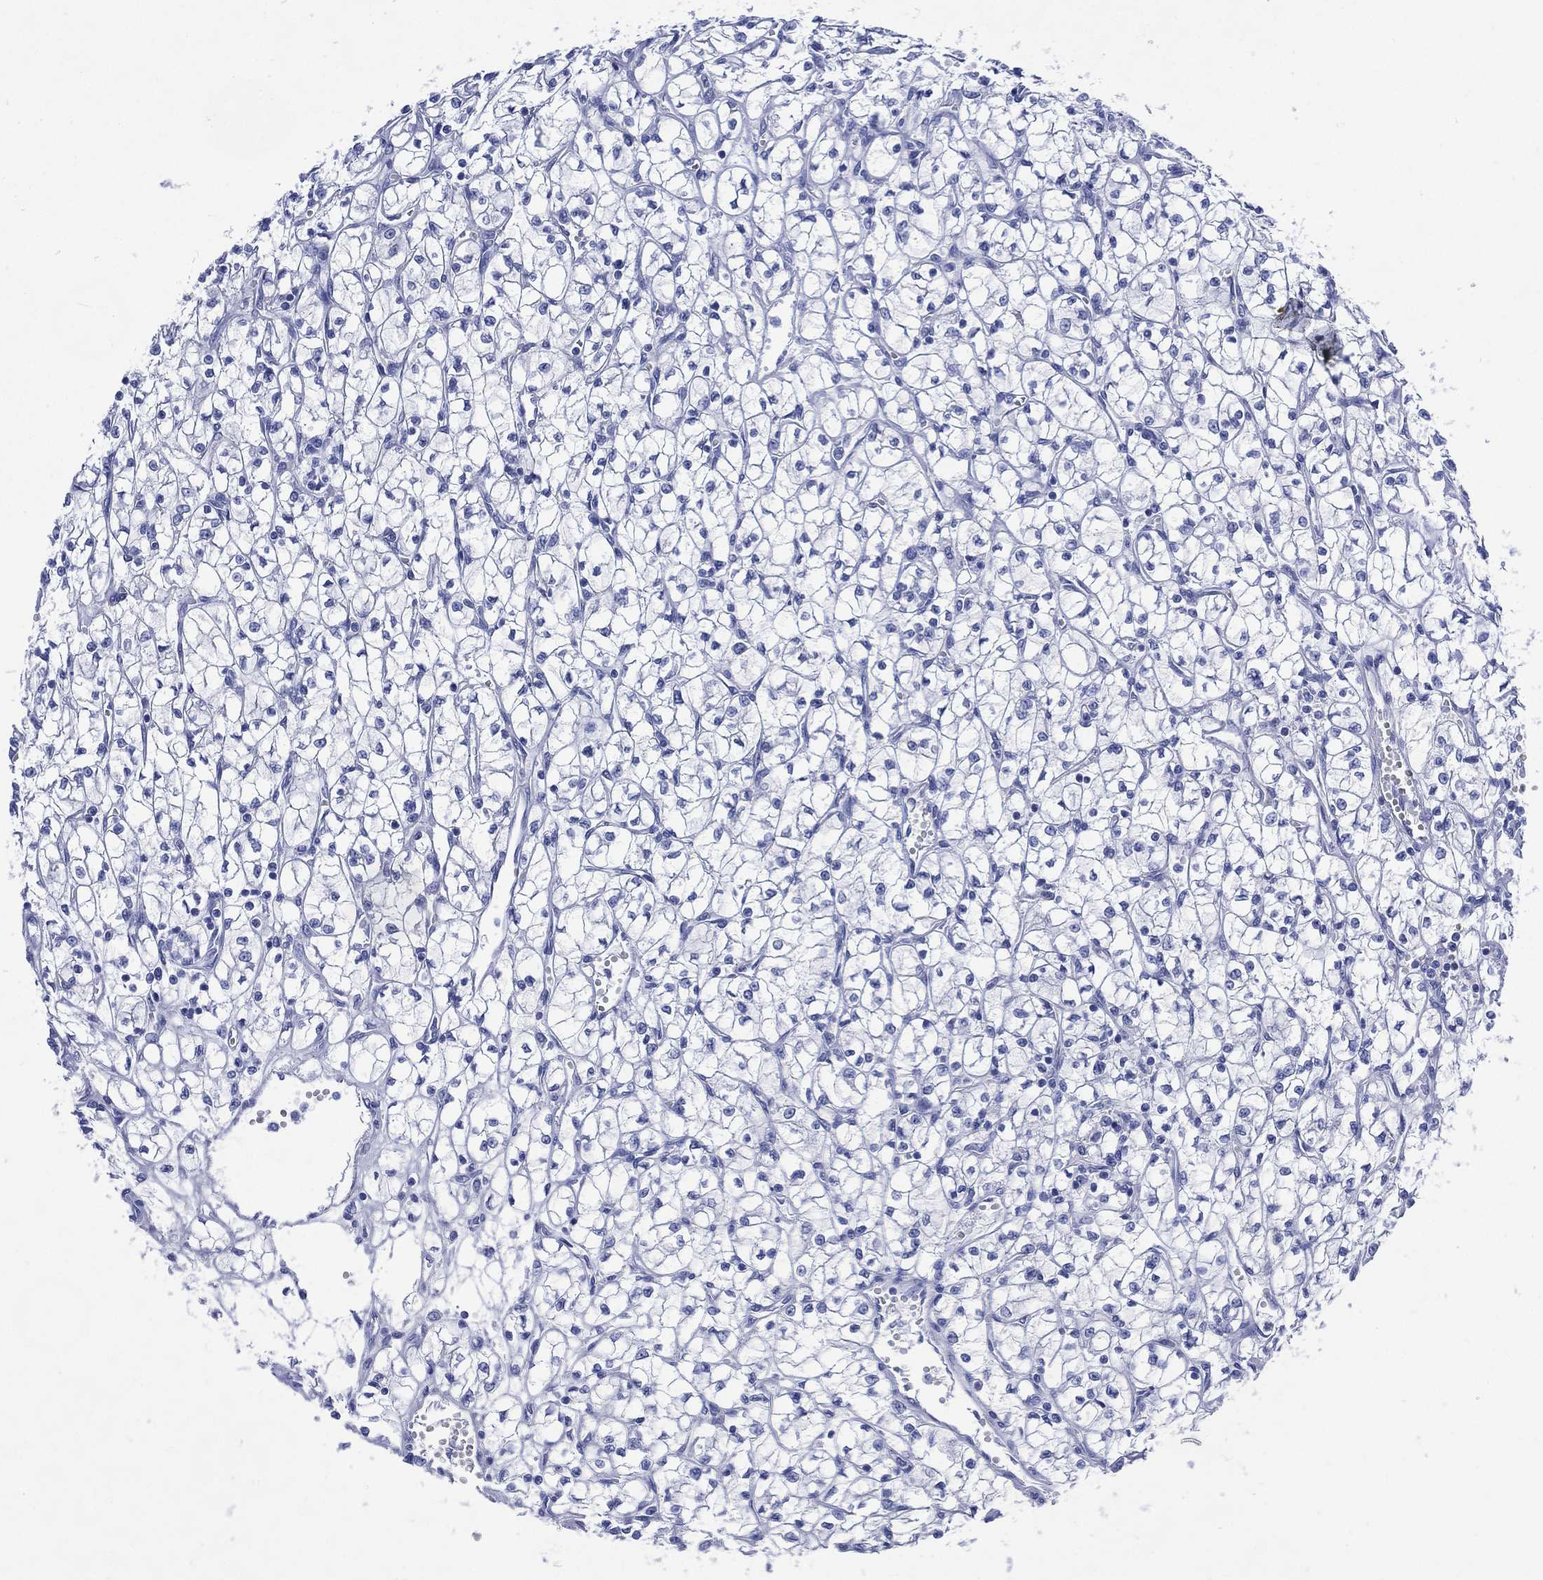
{"staining": {"intensity": "negative", "quantity": "none", "location": "none"}, "tissue": "renal cancer", "cell_type": "Tumor cells", "image_type": "cancer", "snomed": [{"axis": "morphology", "description": "Adenocarcinoma, NOS"}, {"axis": "topography", "description": "Kidney"}], "caption": "Protein analysis of renal cancer (adenocarcinoma) demonstrates no significant positivity in tumor cells.", "gene": "SHCBP1L", "patient": {"sex": "female", "age": 64}}